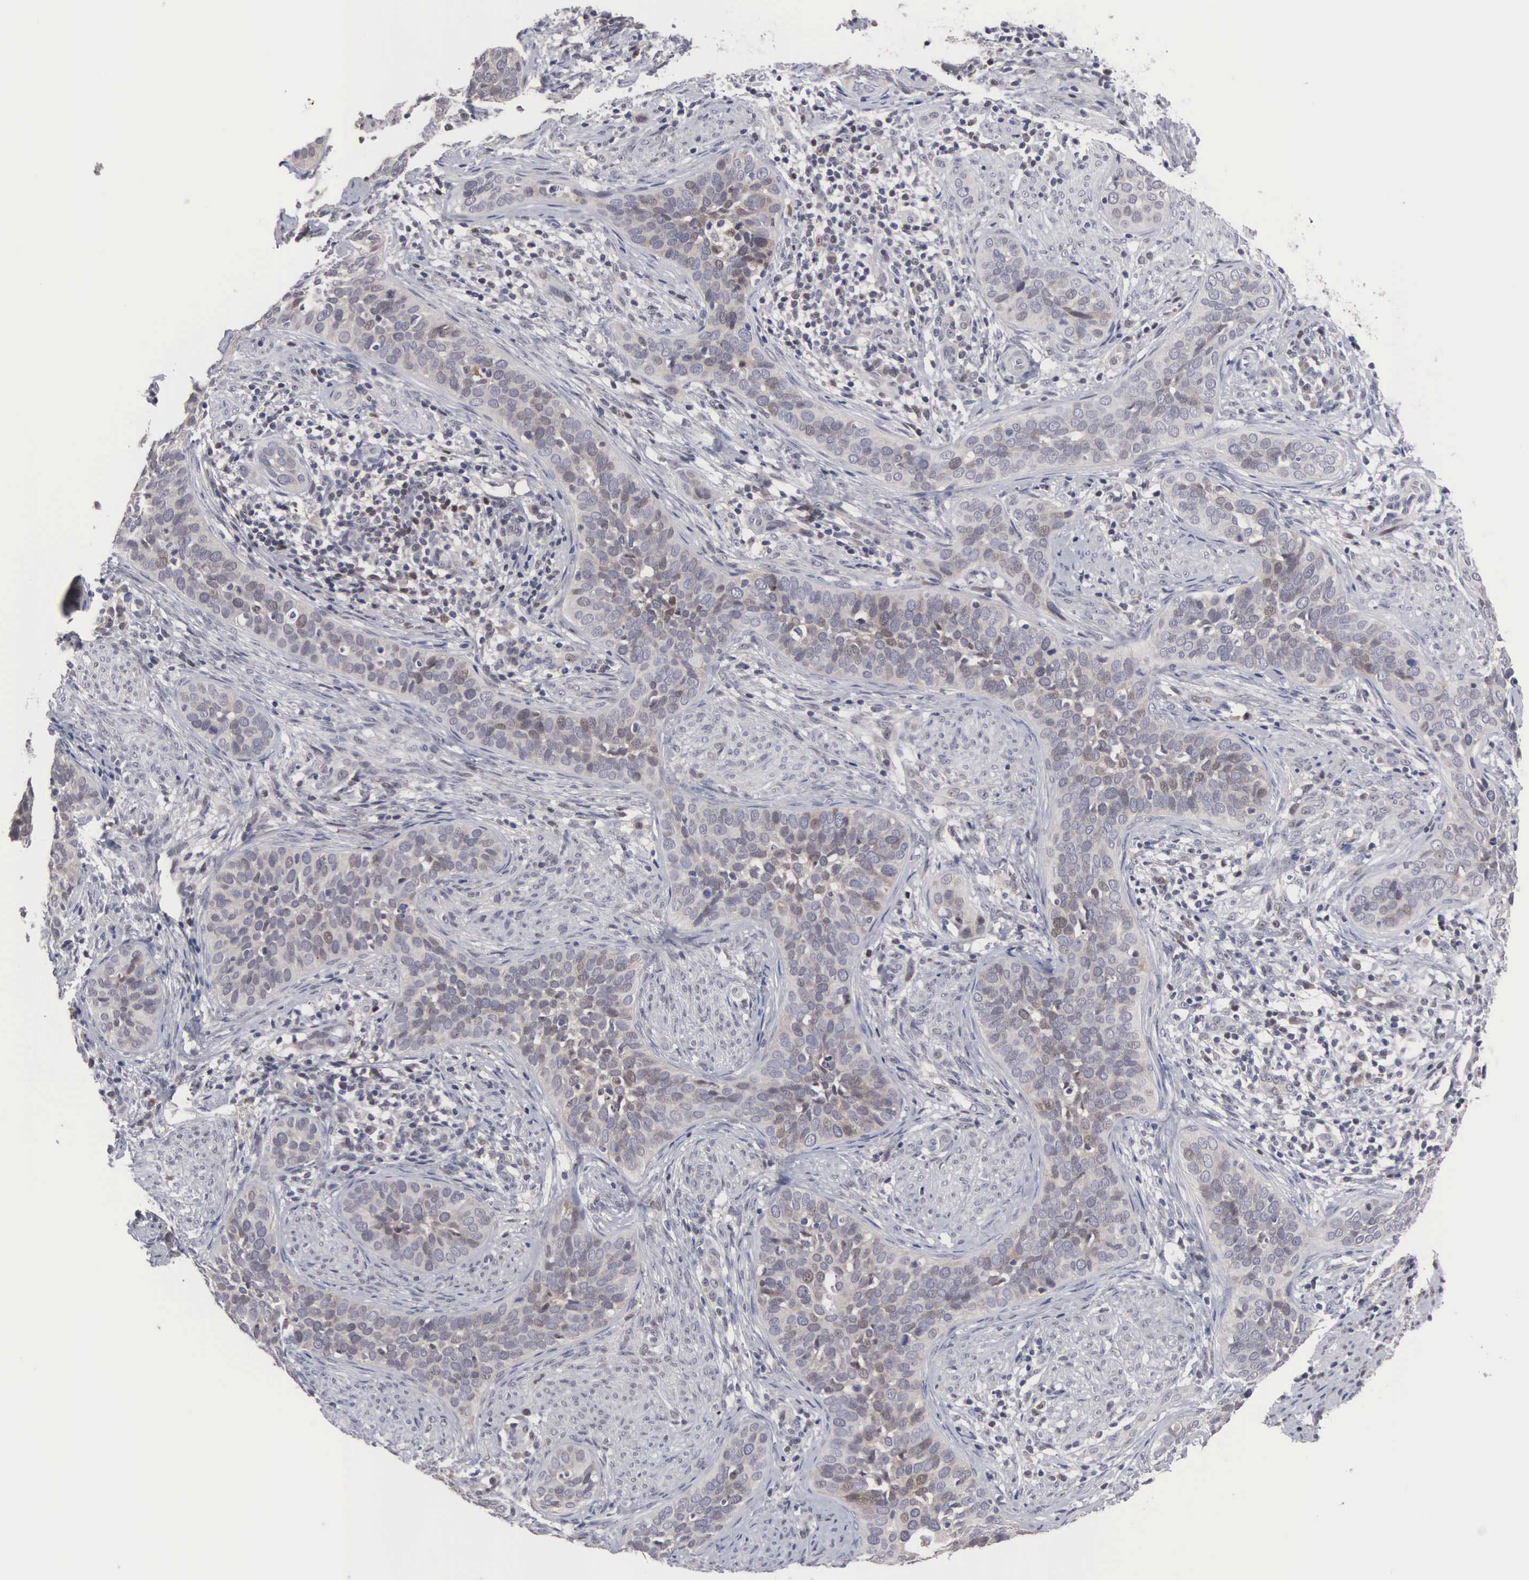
{"staining": {"intensity": "negative", "quantity": "none", "location": "none"}, "tissue": "cervical cancer", "cell_type": "Tumor cells", "image_type": "cancer", "snomed": [{"axis": "morphology", "description": "Squamous cell carcinoma, NOS"}, {"axis": "topography", "description": "Cervix"}], "caption": "Micrograph shows no protein positivity in tumor cells of cervical cancer tissue. The staining is performed using DAB (3,3'-diaminobenzidine) brown chromogen with nuclei counter-stained in using hematoxylin.", "gene": "ACOT4", "patient": {"sex": "female", "age": 31}}